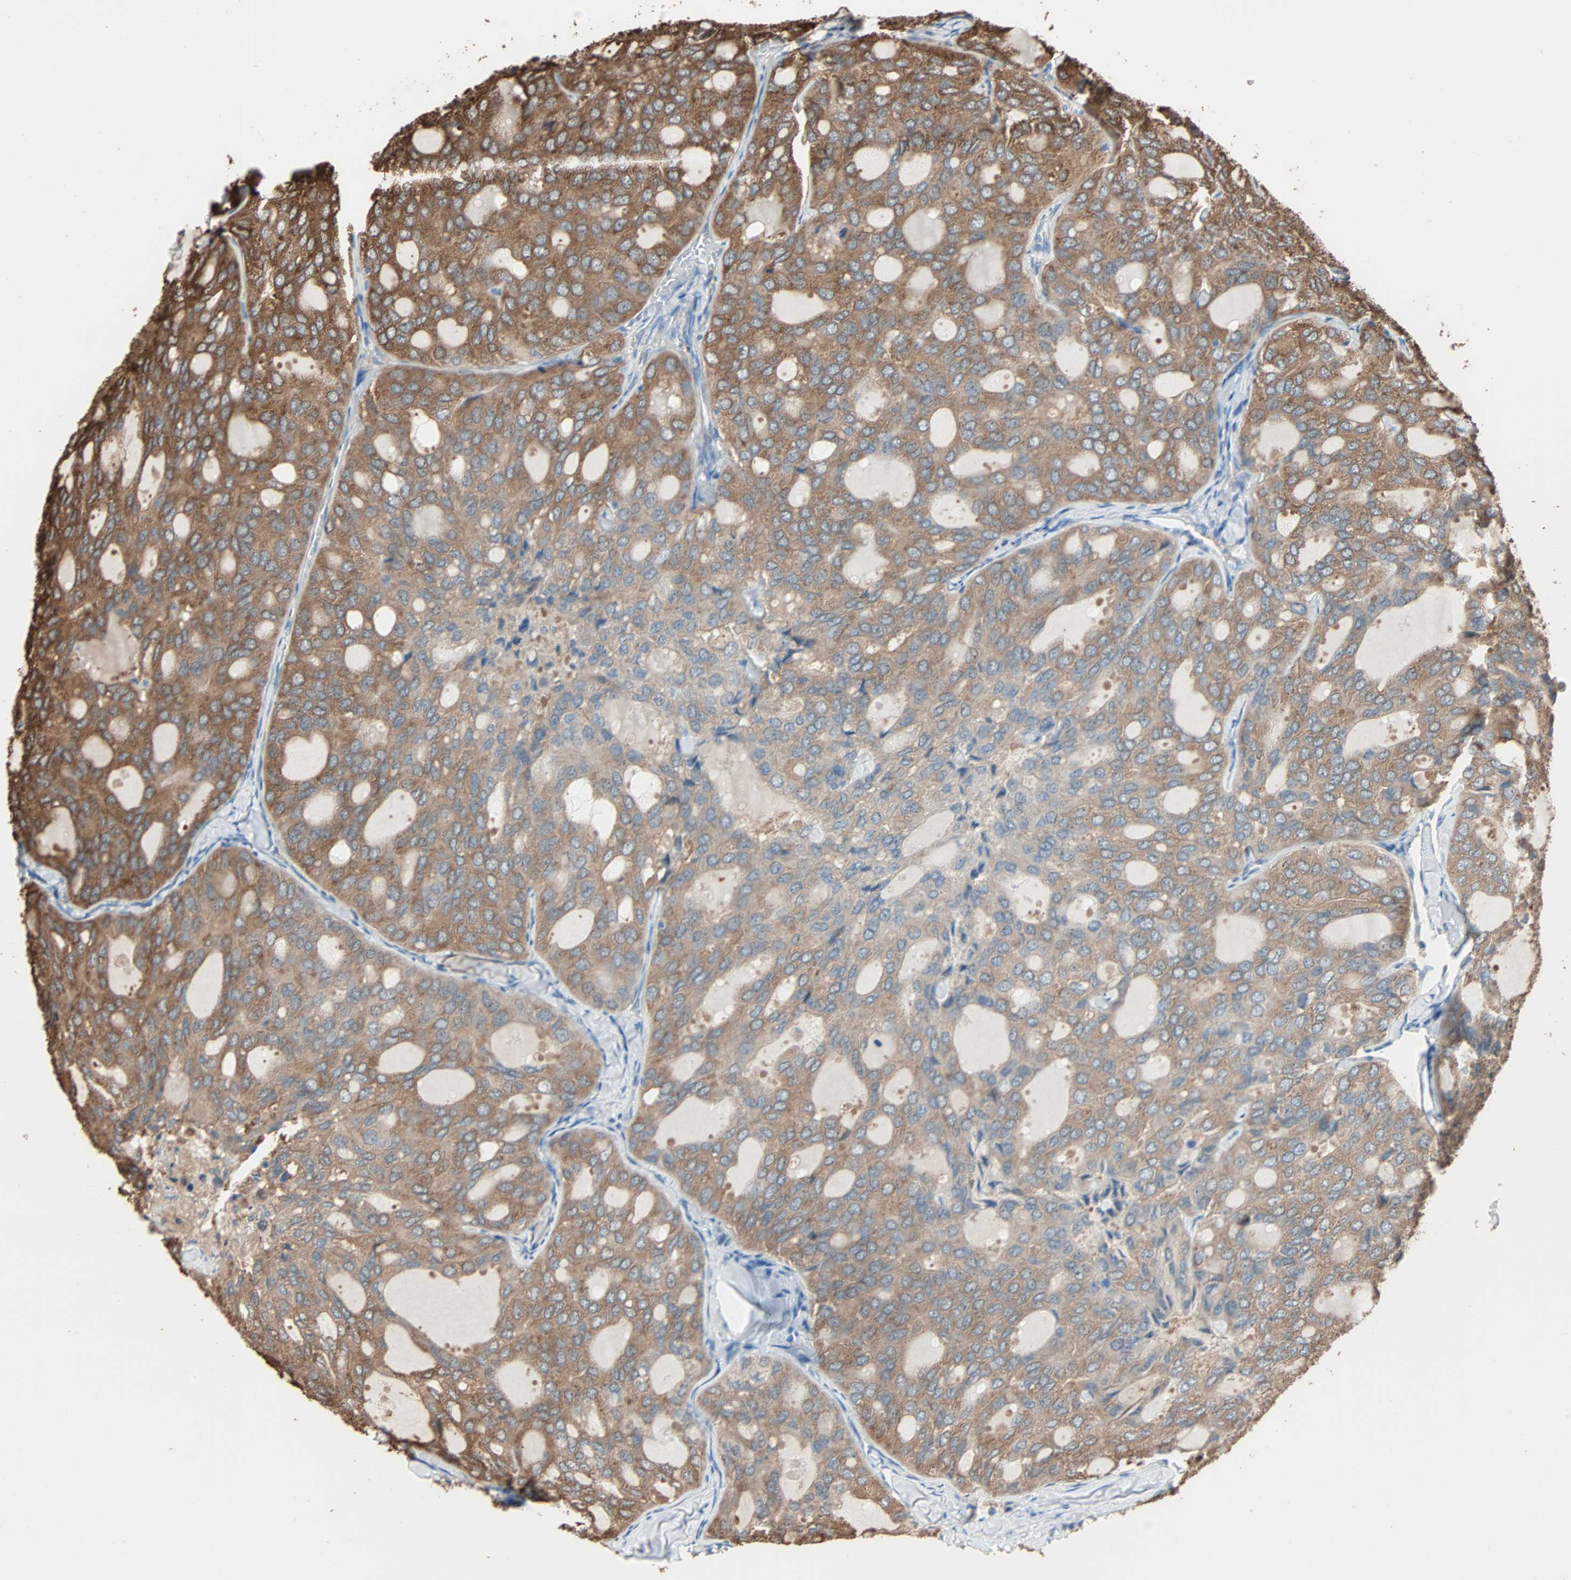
{"staining": {"intensity": "moderate", "quantity": ">75%", "location": "cytoplasmic/membranous"}, "tissue": "thyroid cancer", "cell_type": "Tumor cells", "image_type": "cancer", "snomed": [{"axis": "morphology", "description": "Follicular adenoma carcinoma, NOS"}, {"axis": "topography", "description": "Thyroid gland"}], "caption": "High-power microscopy captured an immunohistochemistry photomicrograph of follicular adenoma carcinoma (thyroid), revealing moderate cytoplasmic/membranous expression in about >75% of tumor cells.", "gene": "PRDX1", "patient": {"sex": "male", "age": 75}}